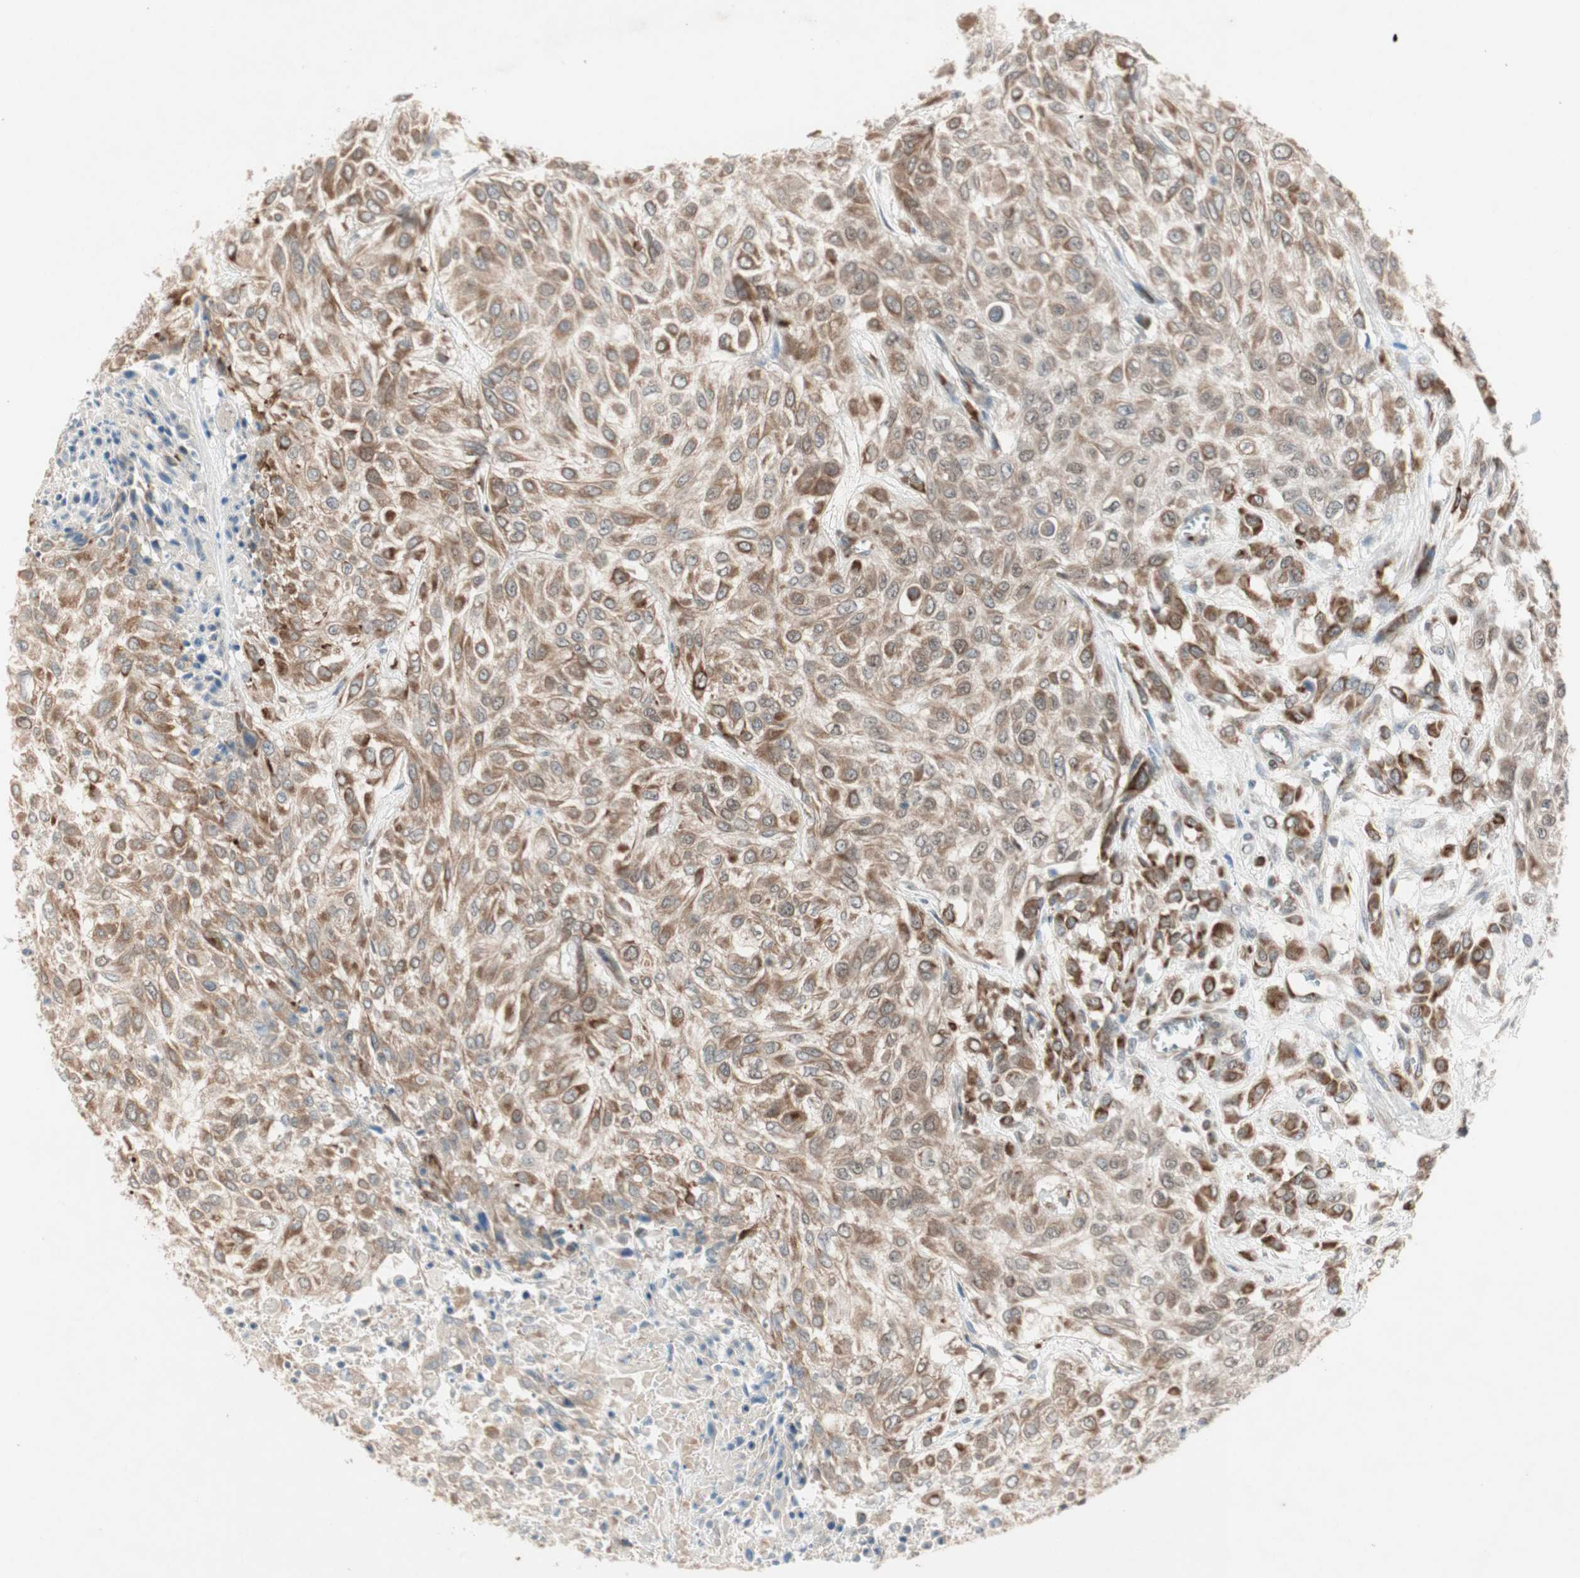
{"staining": {"intensity": "moderate", "quantity": ">75%", "location": "cytoplasmic/membranous"}, "tissue": "urothelial cancer", "cell_type": "Tumor cells", "image_type": "cancer", "snomed": [{"axis": "morphology", "description": "Urothelial carcinoma, High grade"}, {"axis": "topography", "description": "Urinary bladder"}], "caption": "Immunohistochemical staining of human urothelial carcinoma (high-grade) reveals medium levels of moderate cytoplasmic/membranous staining in approximately >75% of tumor cells. (Stains: DAB in brown, nuclei in blue, Microscopy: brightfield microscopy at high magnification).", "gene": "ZNF37A", "patient": {"sex": "male", "age": 57}}